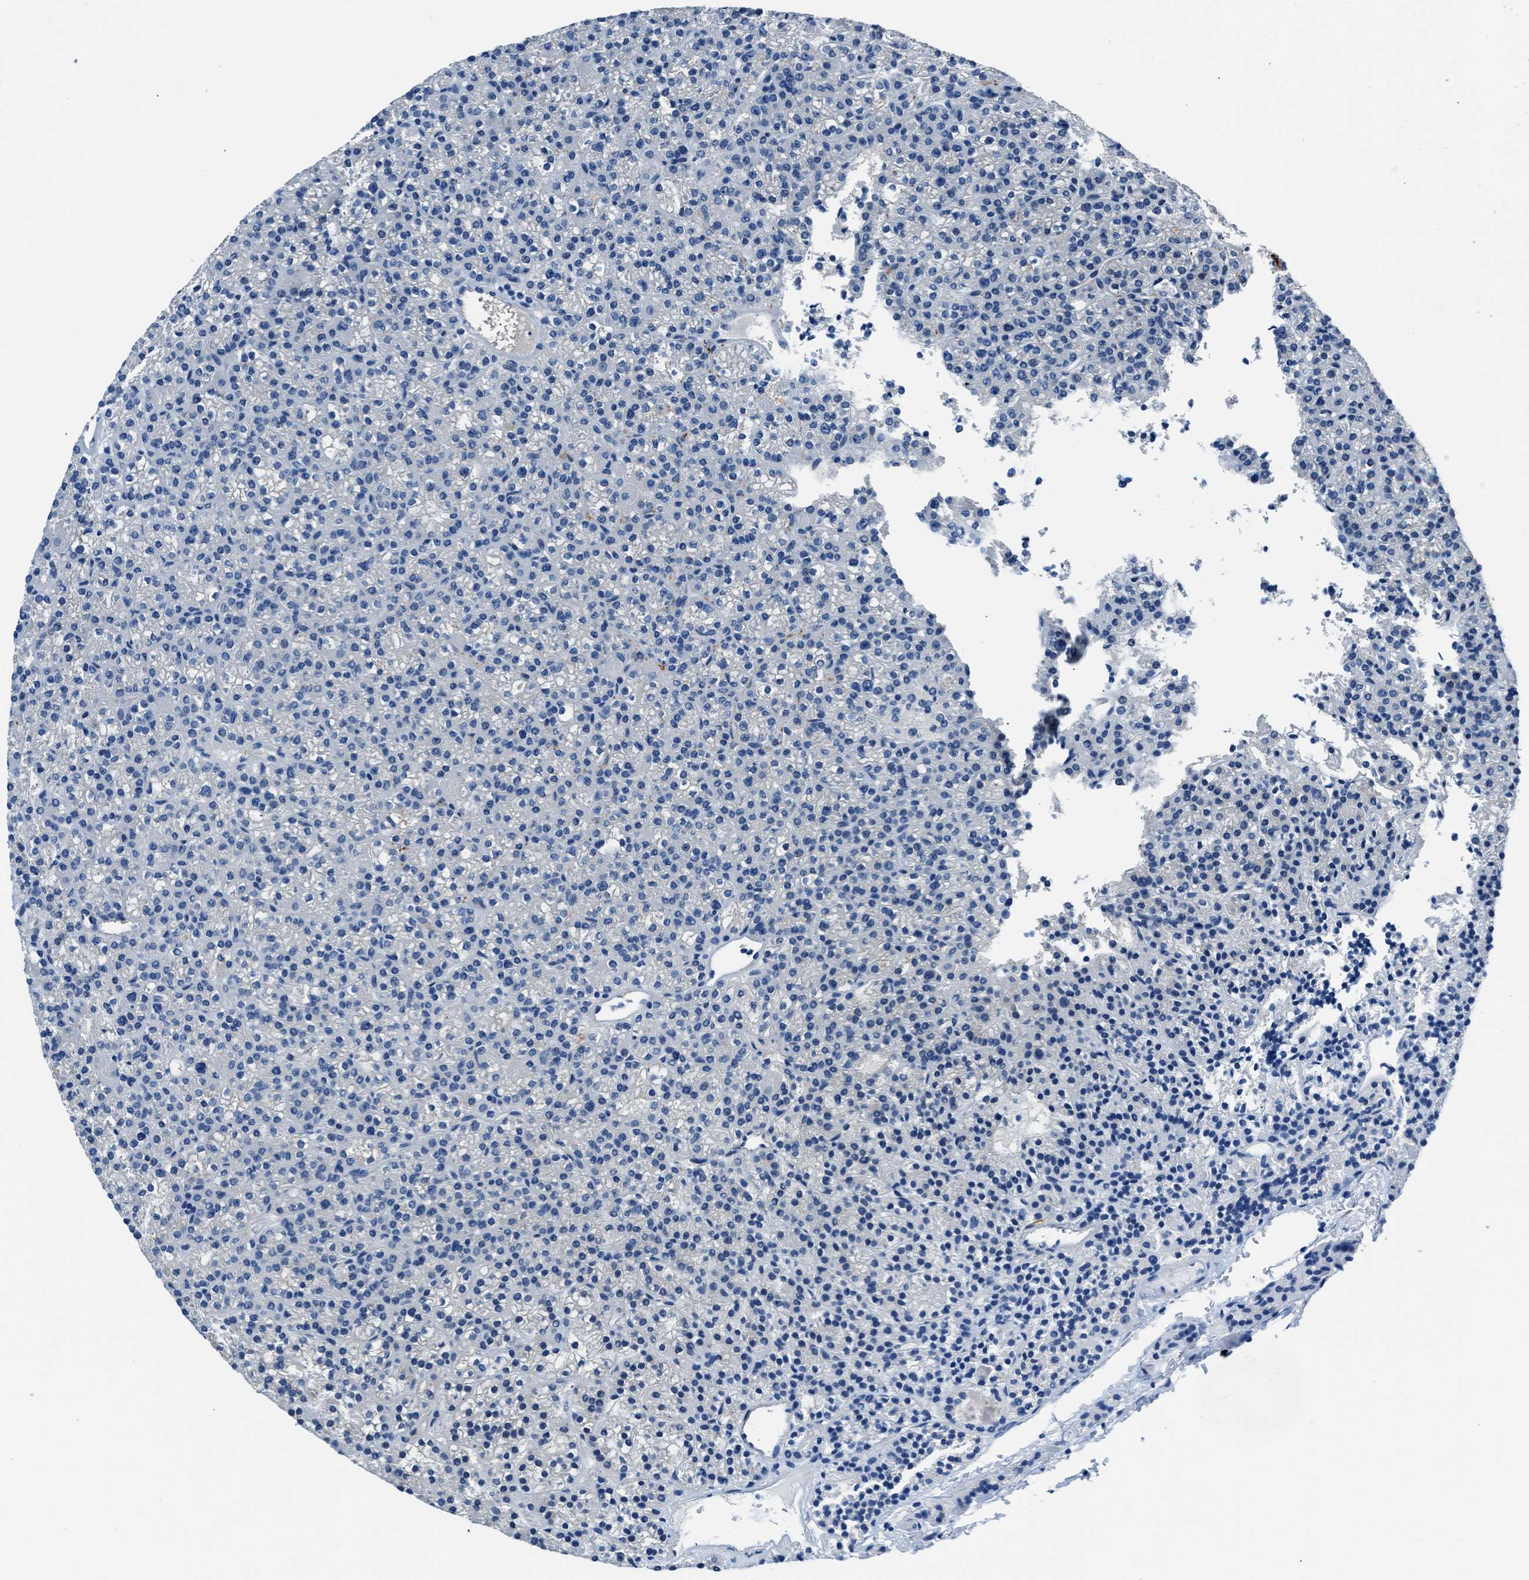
{"staining": {"intensity": "weak", "quantity": "25%-75%", "location": "cytoplasmic/membranous"}, "tissue": "parathyroid gland", "cell_type": "Glandular cells", "image_type": "normal", "snomed": [{"axis": "morphology", "description": "Normal tissue, NOS"}, {"axis": "morphology", "description": "Adenoma, NOS"}, {"axis": "topography", "description": "Parathyroid gland"}], "caption": "Normal parathyroid gland was stained to show a protein in brown. There is low levels of weak cytoplasmic/membranous expression in about 25%-75% of glandular cells.", "gene": "SLC38A6", "patient": {"sex": "female", "age": 64}}